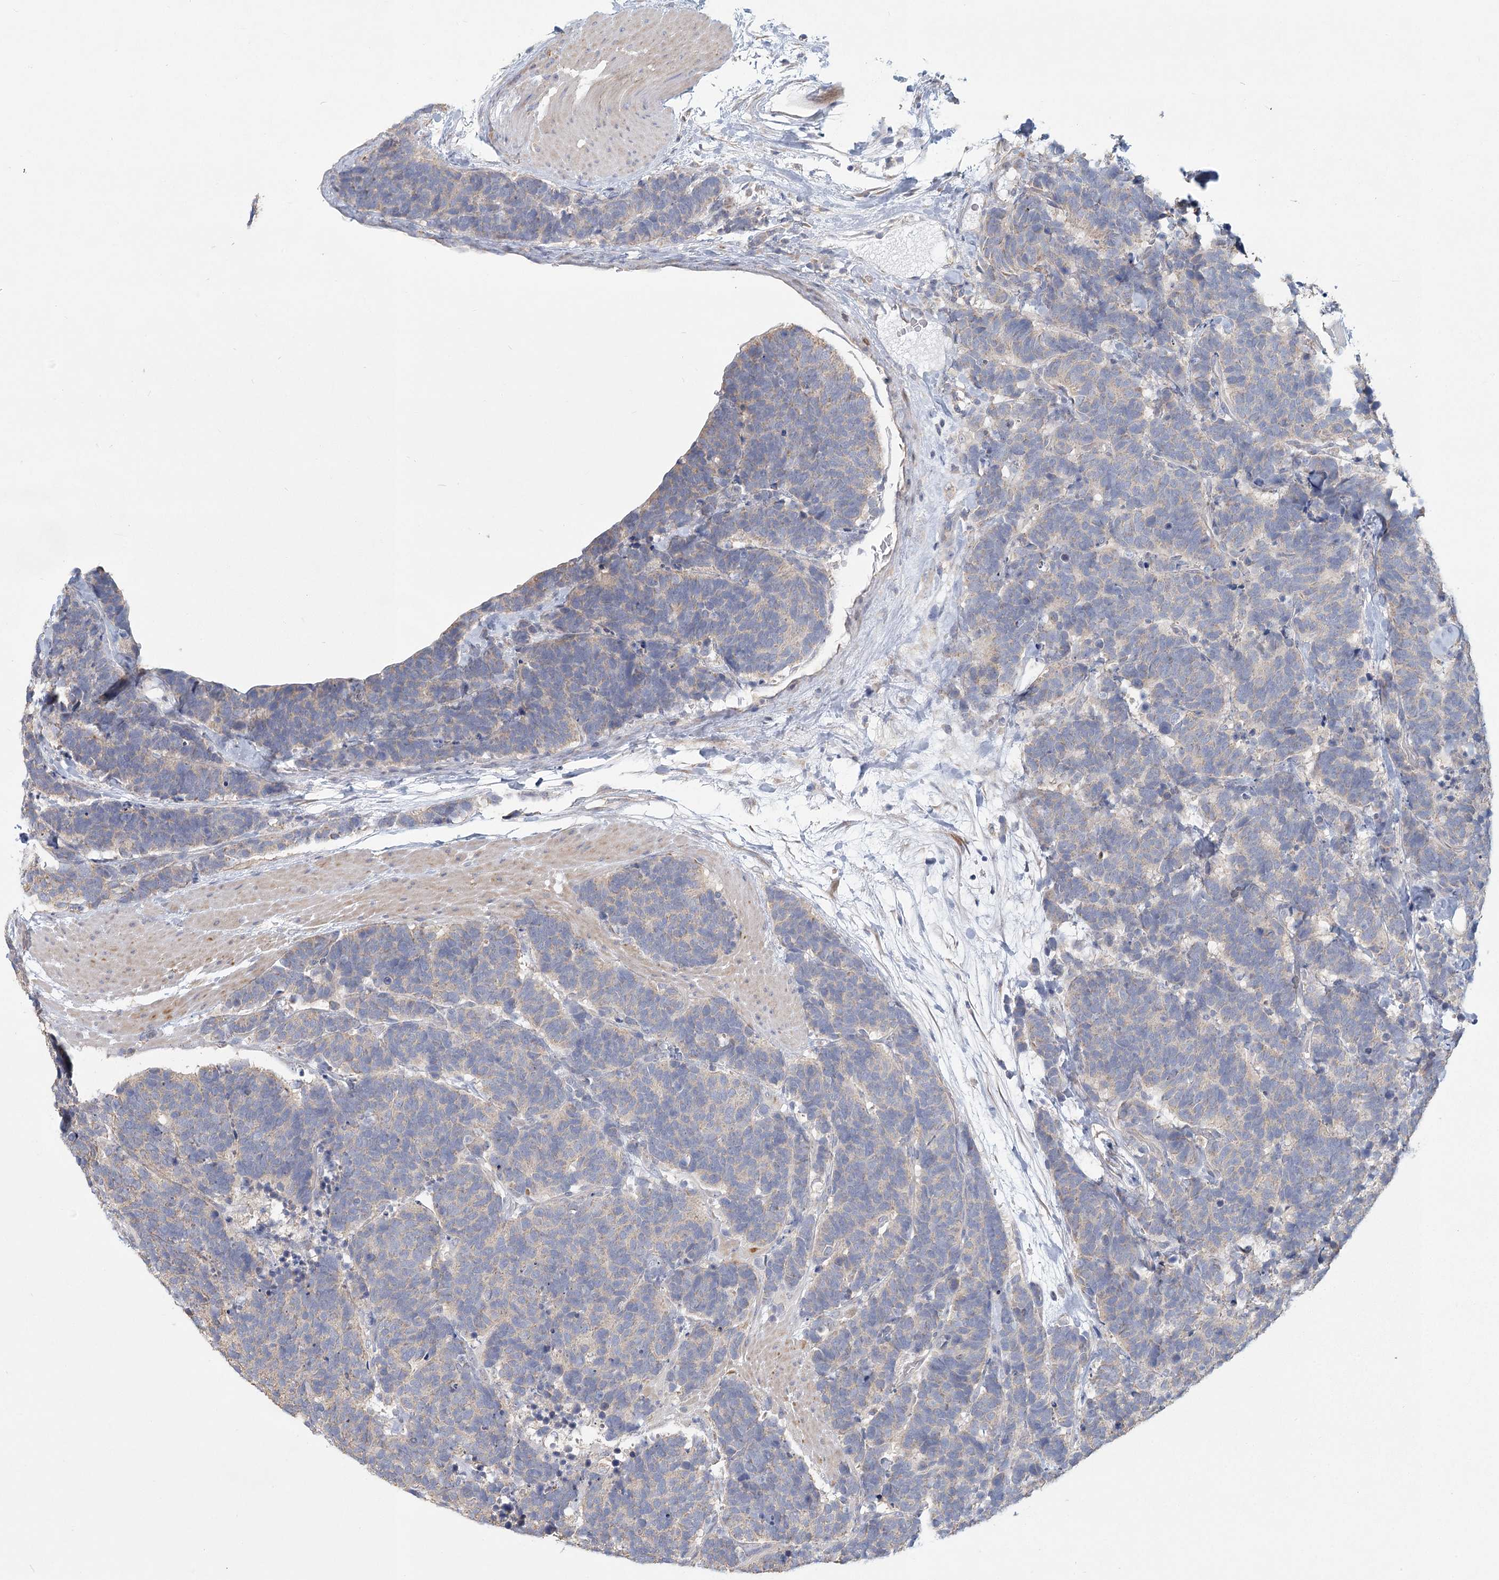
{"staining": {"intensity": "negative", "quantity": "none", "location": "none"}, "tissue": "carcinoid", "cell_type": "Tumor cells", "image_type": "cancer", "snomed": [{"axis": "morphology", "description": "Carcinoma, NOS"}, {"axis": "morphology", "description": "Carcinoid, malignant, NOS"}, {"axis": "topography", "description": "Urinary bladder"}], "caption": "Carcinoid (malignant) was stained to show a protein in brown. There is no significant positivity in tumor cells.", "gene": "CNTLN", "patient": {"sex": "male", "age": 57}}